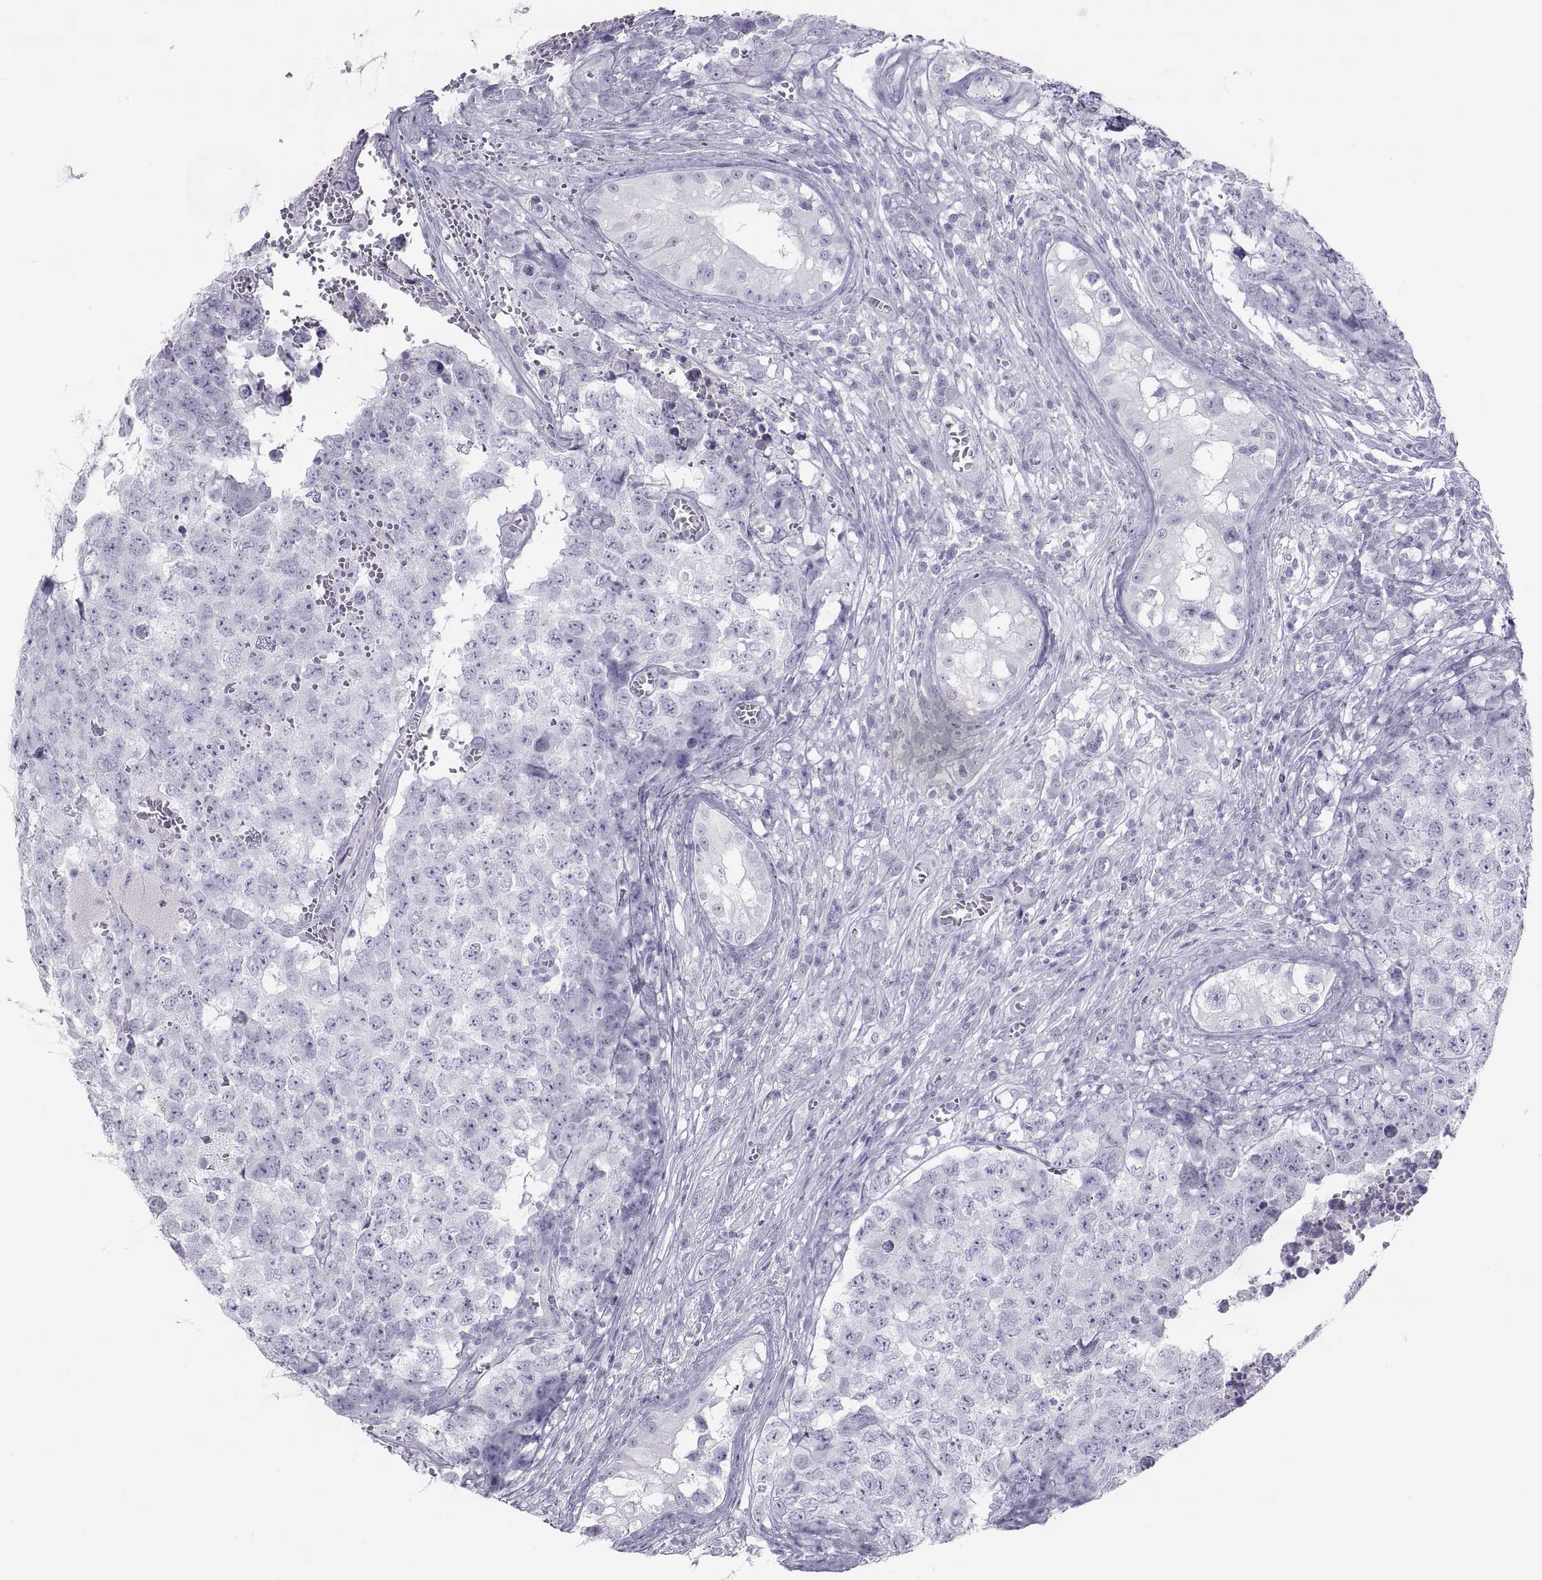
{"staining": {"intensity": "negative", "quantity": "none", "location": "none"}, "tissue": "testis cancer", "cell_type": "Tumor cells", "image_type": "cancer", "snomed": [{"axis": "morphology", "description": "Carcinoma, Embryonal, NOS"}, {"axis": "topography", "description": "Testis"}], "caption": "DAB (3,3'-diaminobenzidine) immunohistochemical staining of embryonal carcinoma (testis) exhibits no significant staining in tumor cells.", "gene": "SEMG1", "patient": {"sex": "male", "age": 23}}